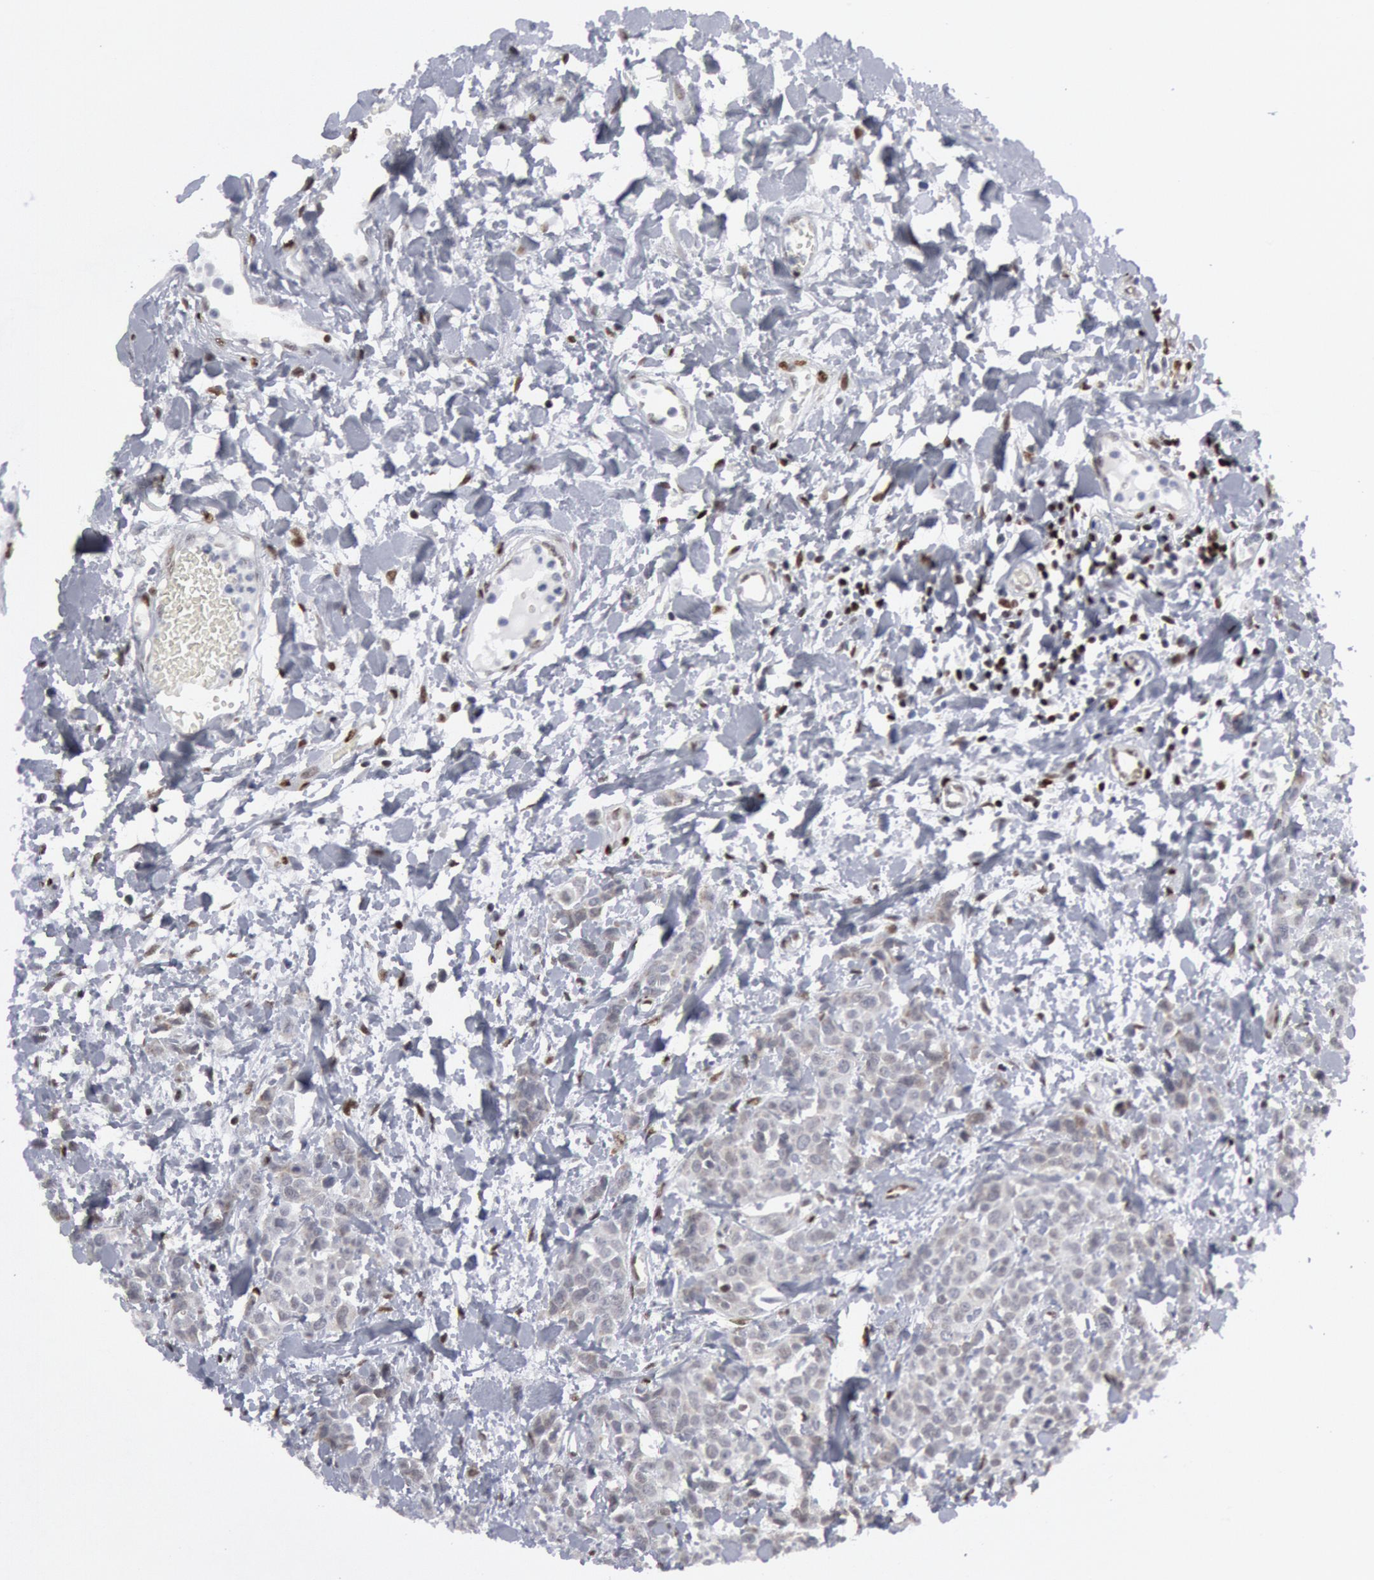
{"staining": {"intensity": "negative", "quantity": "none", "location": "none"}, "tissue": "urothelial cancer", "cell_type": "Tumor cells", "image_type": "cancer", "snomed": [{"axis": "morphology", "description": "Urothelial carcinoma, High grade"}, {"axis": "topography", "description": "Urinary bladder"}], "caption": "Image shows no protein staining in tumor cells of high-grade urothelial carcinoma tissue.", "gene": "MECP2", "patient": {"sex": "male", "age": 56}}